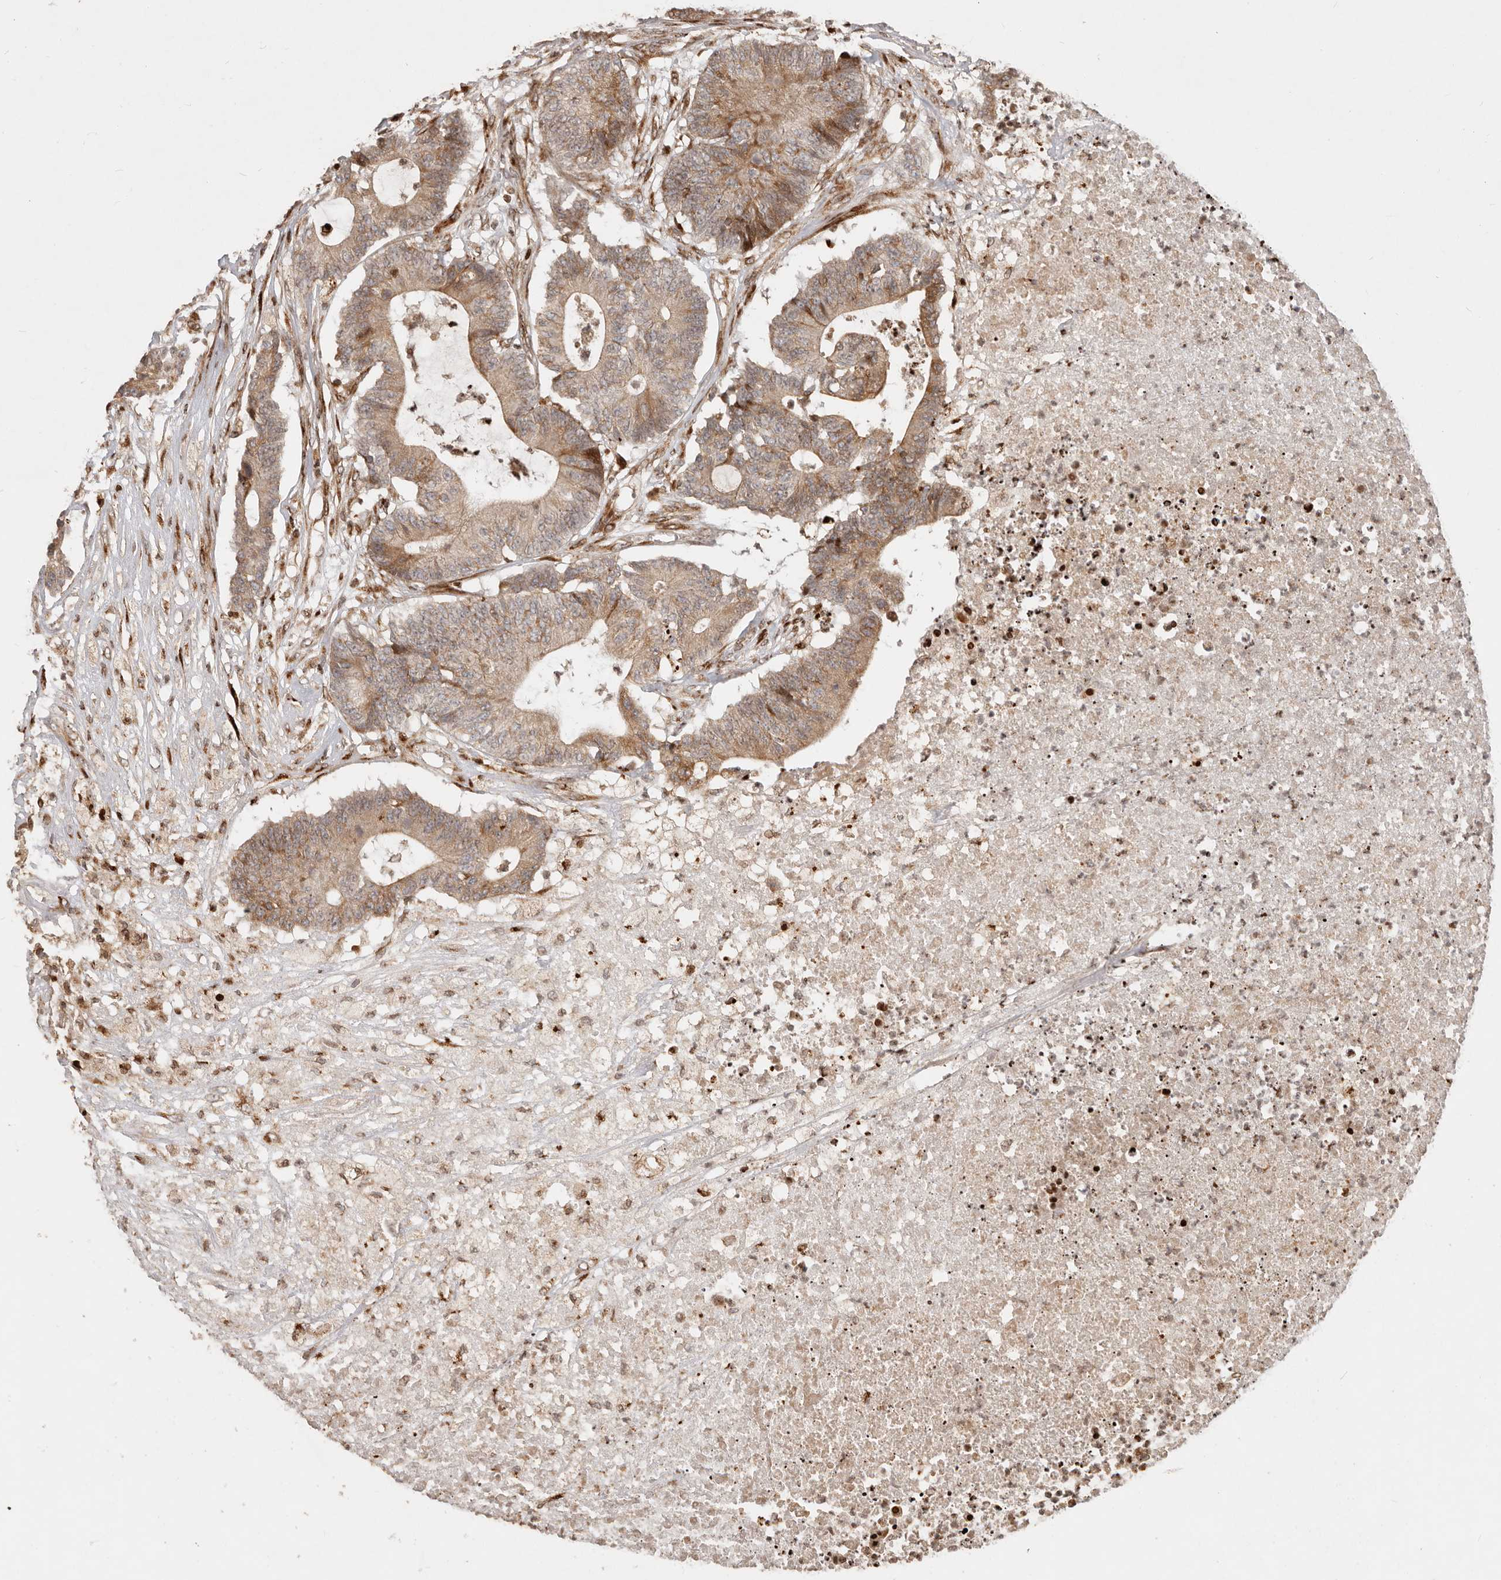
{"staining": {"intensity": "moderate", "quantity": ">75%", "location": "cytoplasmic/membranous"}, "tissue": "colorectal cancer", "cell_type": "Tumor cells", "image_type": "cancer", "snomed": [{"axis": "morphology", "description": "Adenocarcinoma, NOS"}, {"axis": "topography", "description": "Colon"}], "caption": "Adenocarcinoma (colorectal) was stained to show a protein in brown. There is medium levels of moderate cytoplasmic/membranous positivity in about >75% of tumor cells. (DAB (3,3'-diaminobenzidine) IHC, brown staining for protein, blue staining for nuclei).", "gene": "TRIM4", "patient": {"sex": "female", "age": 84}}